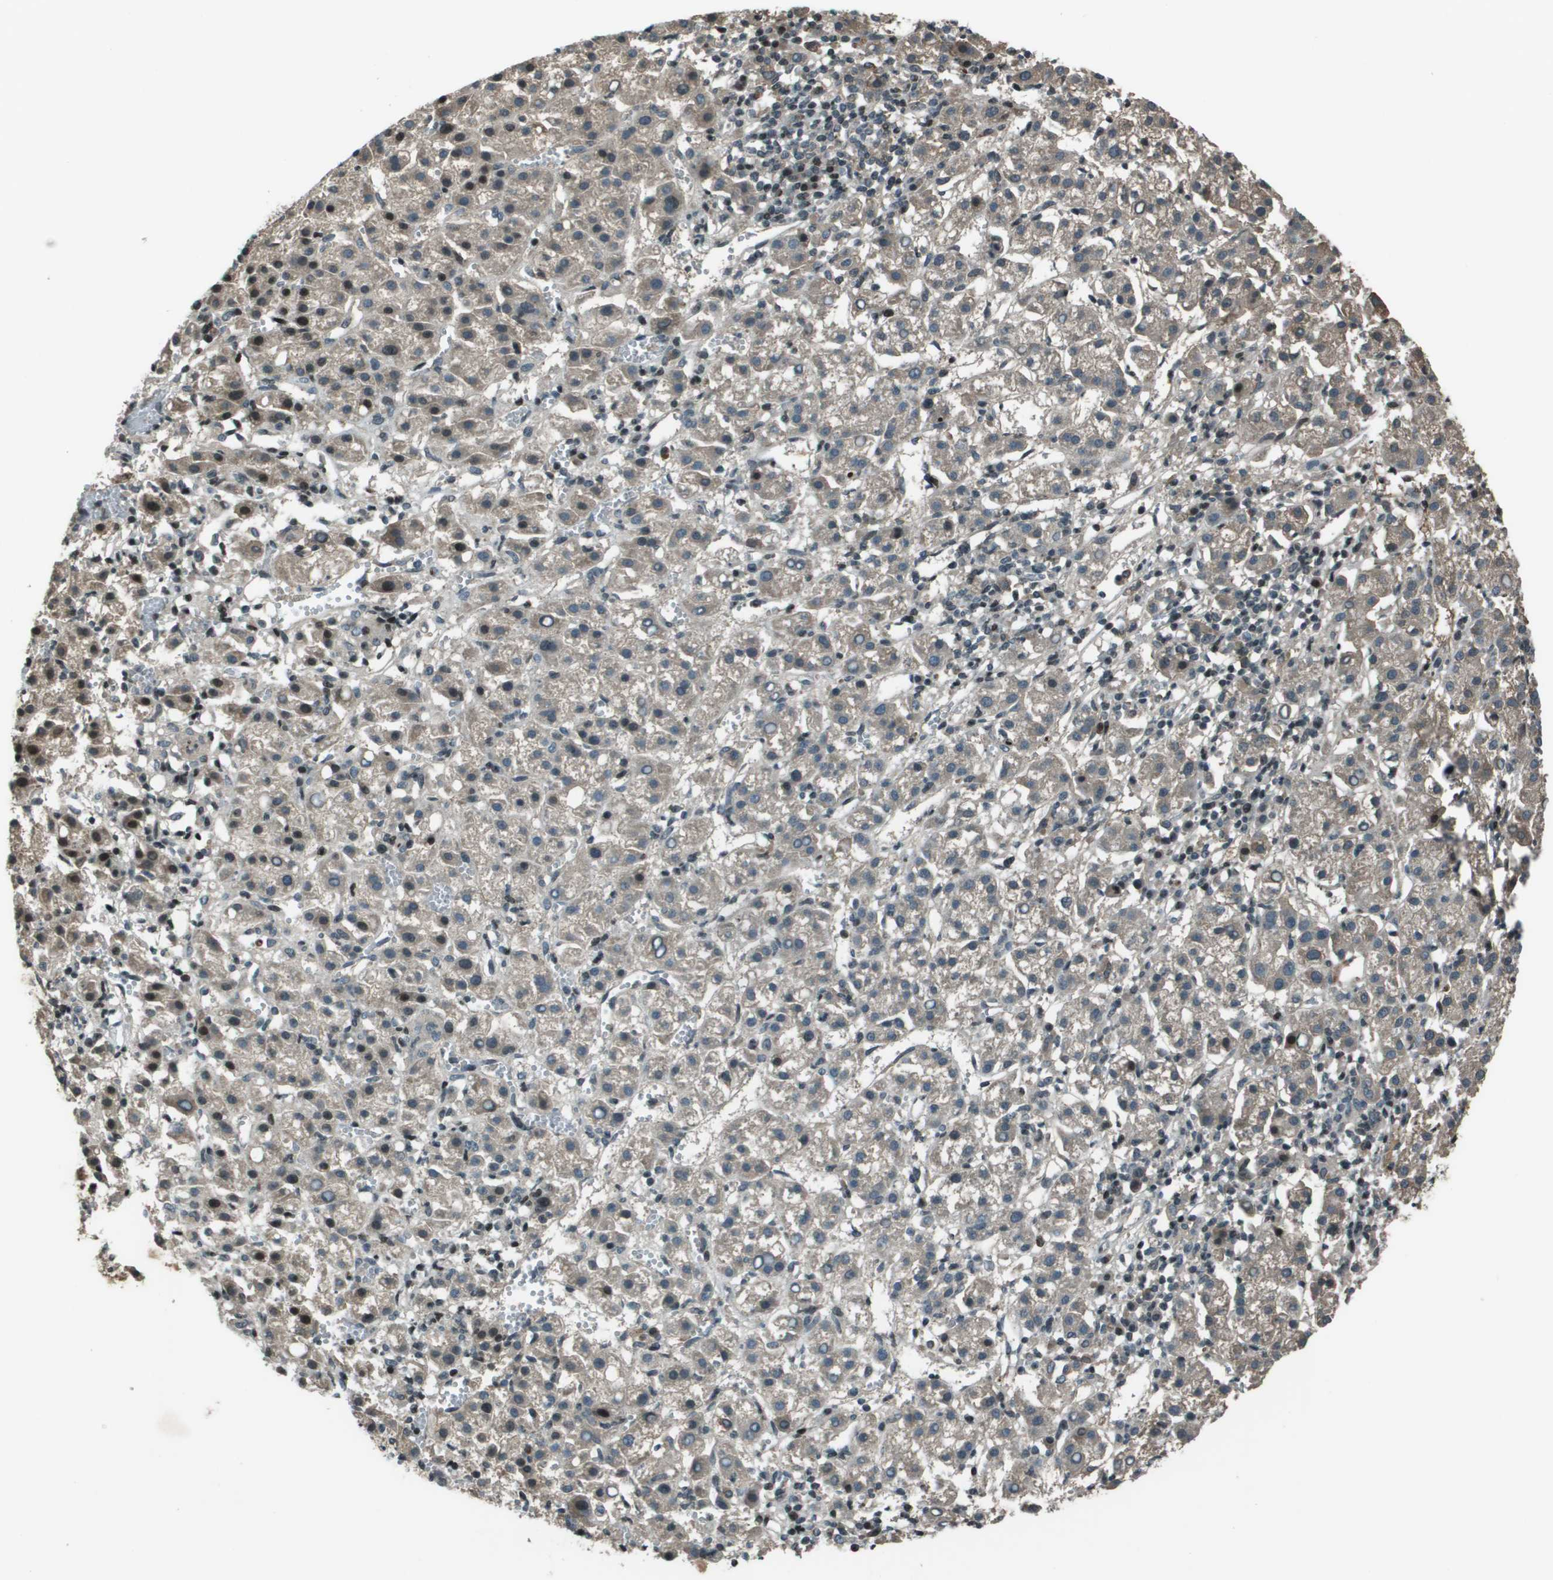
{"staining": {"intensity": "weak", "quantity": "25%-75%", "location": "cytoplasmic/membranous"}, "tissue": "liver cancer", "cell_type": "Tumor cells", "image_type": "cancer", "snomed": [{"axis": "morphology", "description": "Carcinoma, Hepatocellular, NOS"}, {"axis": "topography", "description": "Liver"}], "caption": "High-magnification brightfield microscopy of liver cancer stained with DAB (brown) and counterstained with hematoxylin (blue). tumor cells exhibit weak cytoplasmic/membranous staining is present in approximately25%-75% of cells.", "gene": "CXCL12", "patient": {"sex": "female", "age": 58}}